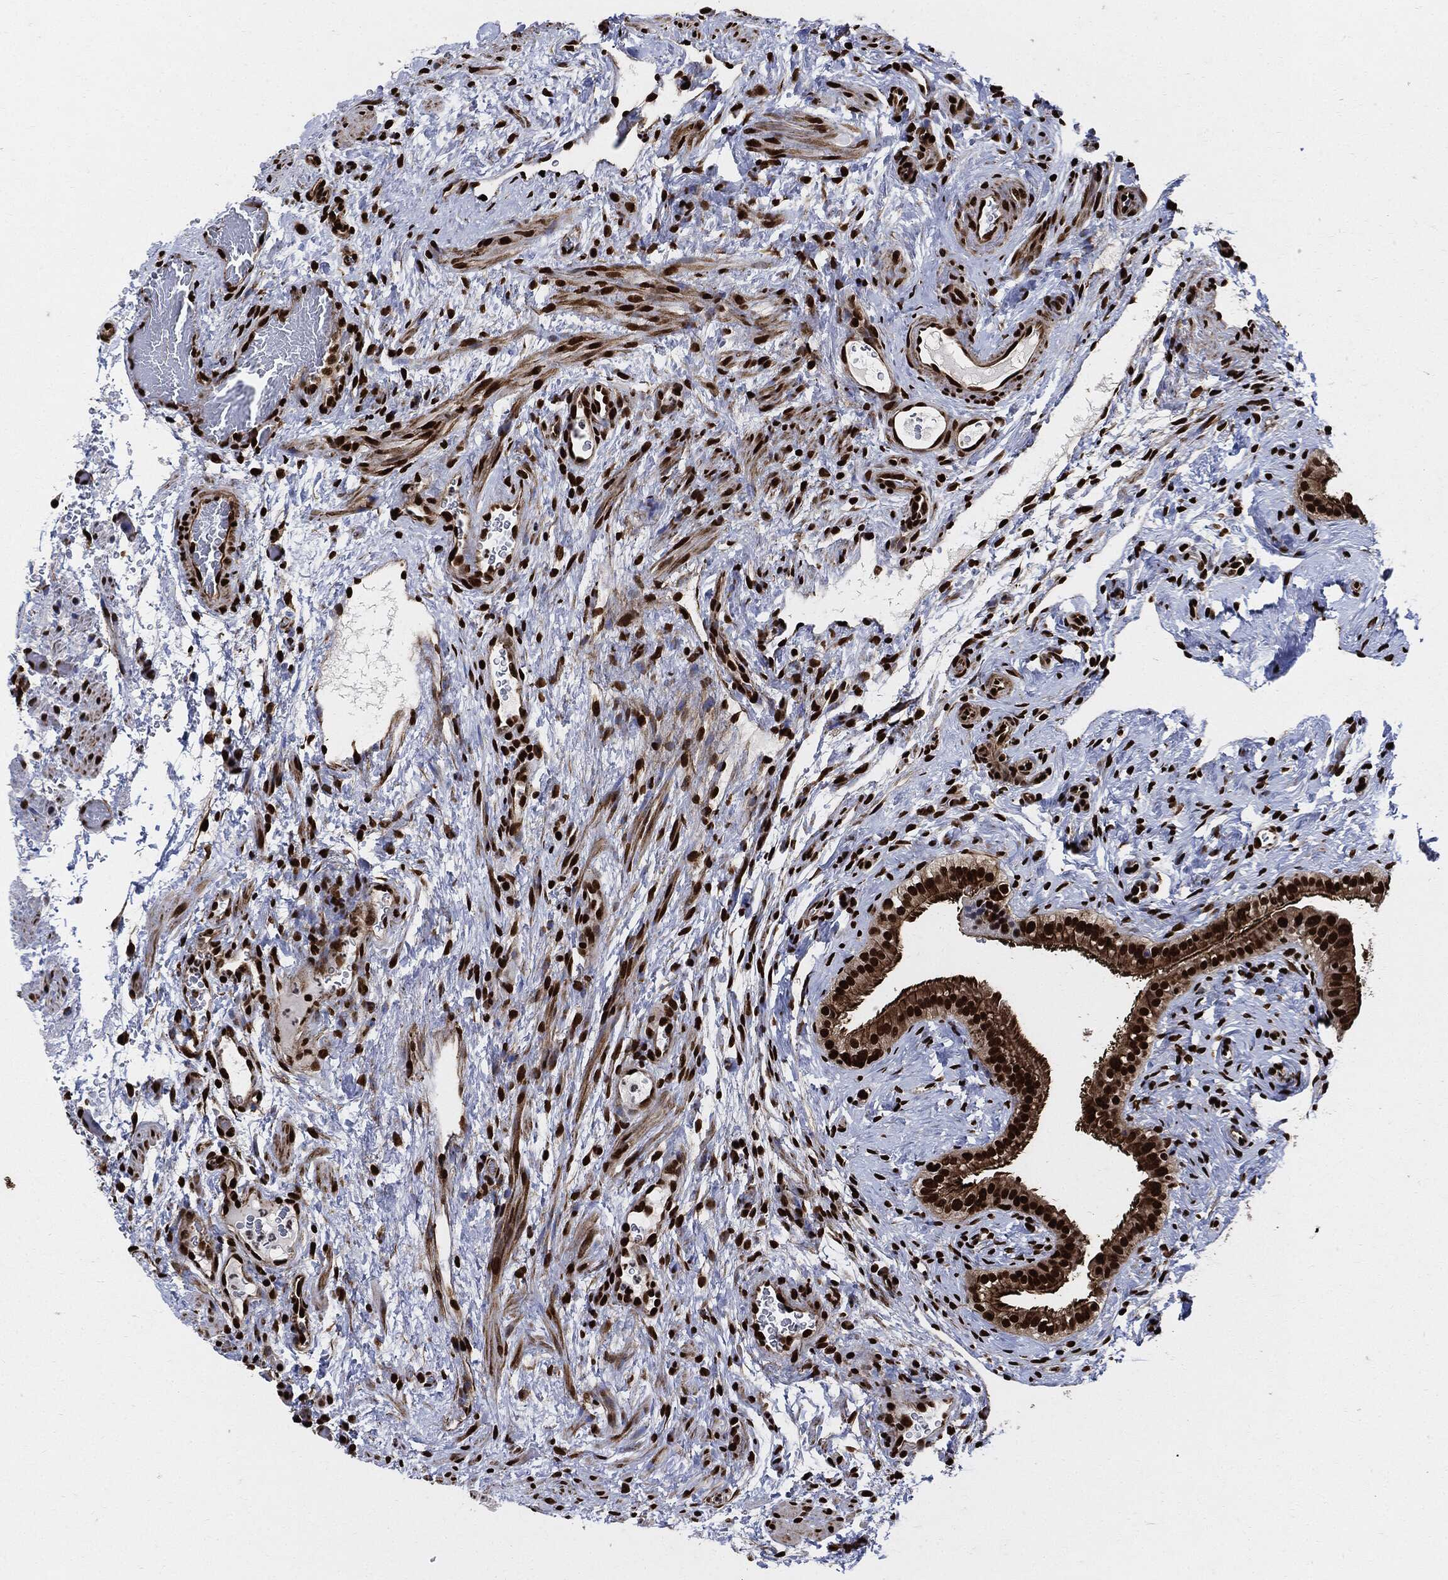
{"staining": {"intensity": "strong", "quantity": ">75%", "location": "nuclear"}, "tissue": "fallopian tube", "cell_type": "Glandular cells", "image_type": "normal", "snomed": [{"axis": "morphology", "description": "Normal tissue, NOS"}, {"axis": "topography", "description": "Fallopian tube"}], "caption": "A brown stain highlights strong nuclear expression of a protein in glandular cells of normal fallopian tube. The staining is performed using DAB brown chromogen to label protein expression. The nuclei are counter-stained blue using hematoxylin.", "gene": "RECQL", "patient": {"sex": "female", "age": 41}}